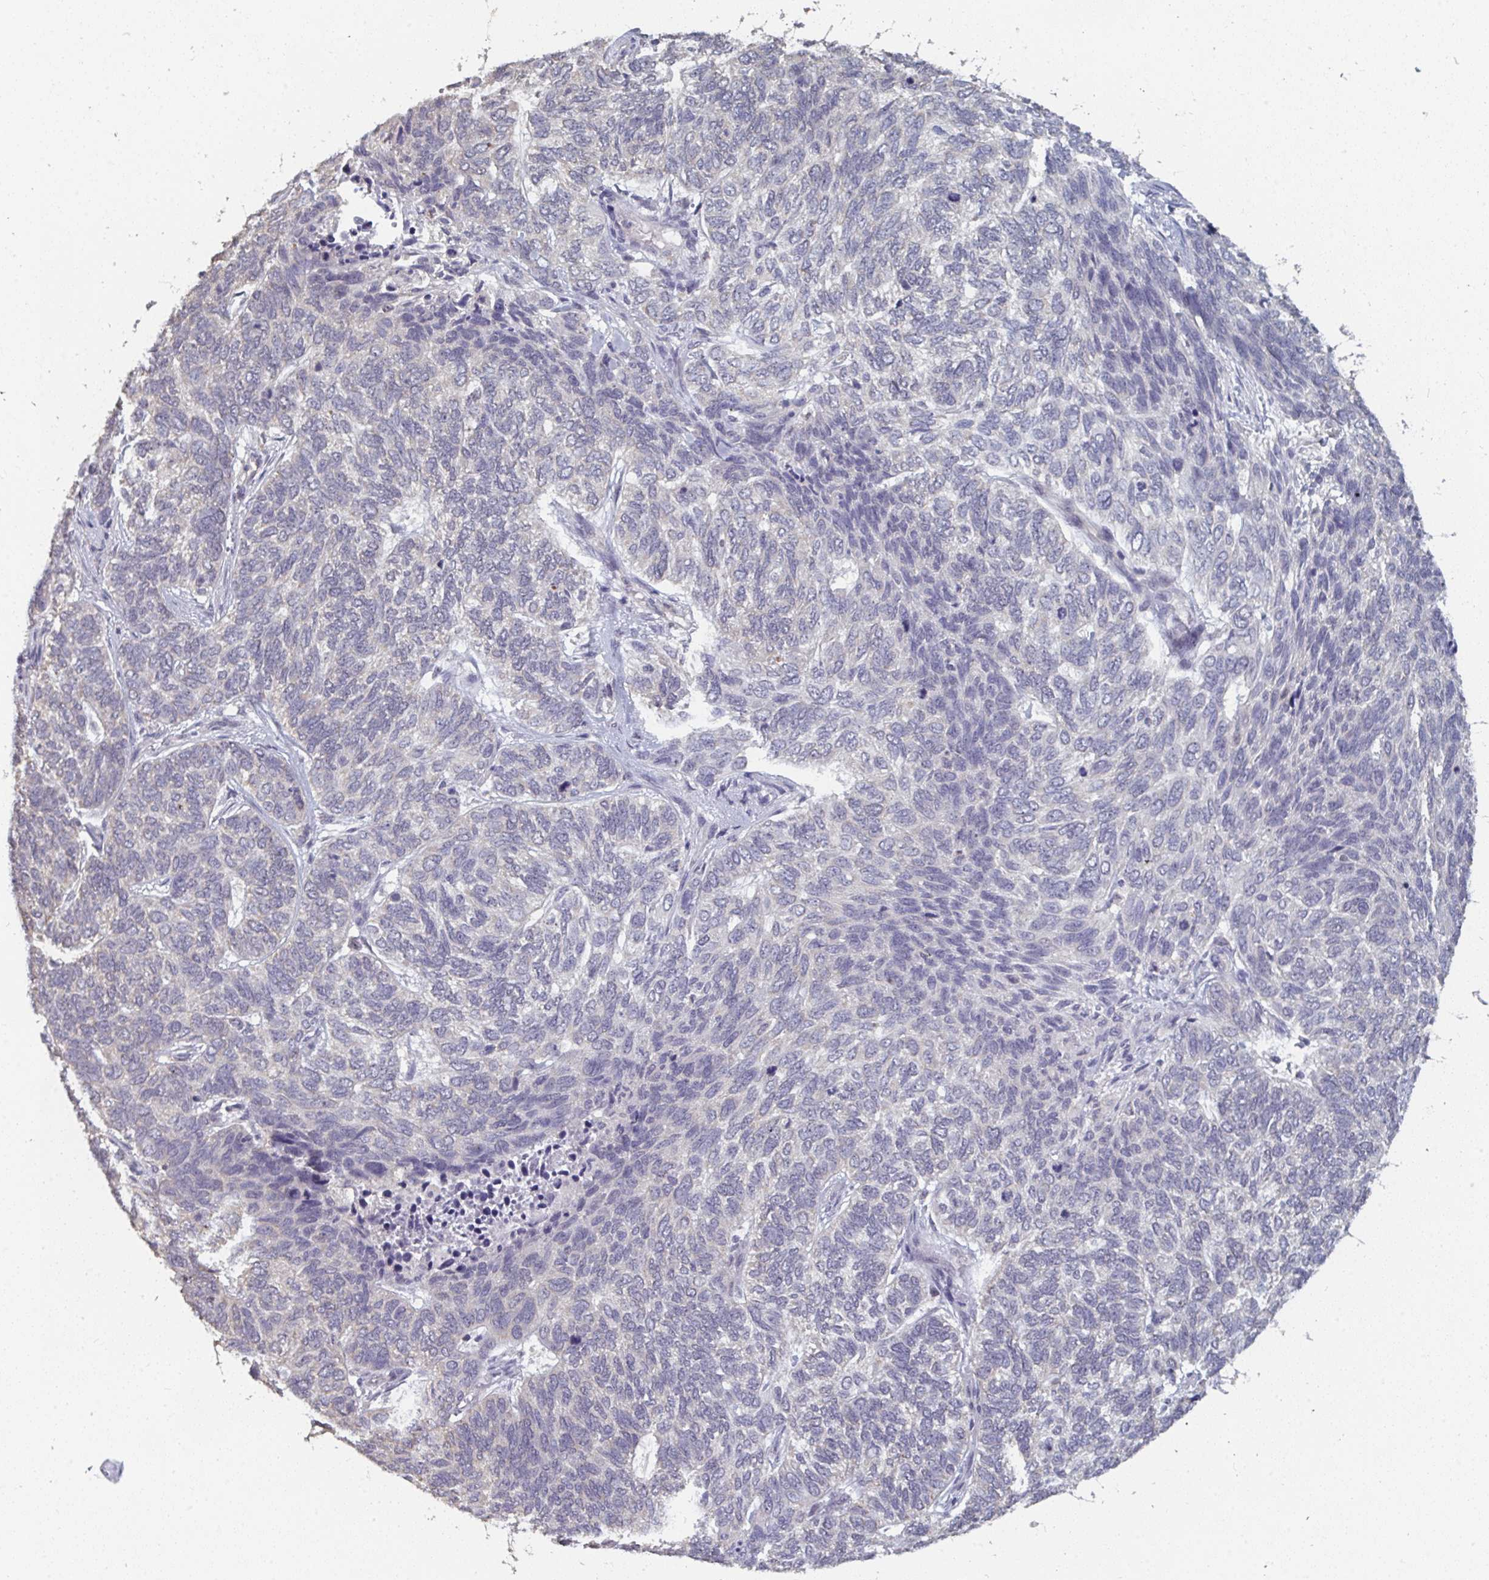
{"staining": {"intensity": "weak", "quantity": "<25%", "location": "cytoplasmic/membranous"}, "tissue": "skin cancer", "cell_type": "Tumor cells", "image_type": "cancer", "snomed": [{"axis": "morphology", "description": "Basal cell carcinoma"}, {"axis": "topography", "description": "Skin"}], "caption": "Immunohistochemical staining of human skin cancer demonstrates no significant staining in tumor cells.", "gene": "LIX1", "patient": {"sex": "female", "age": 65}}